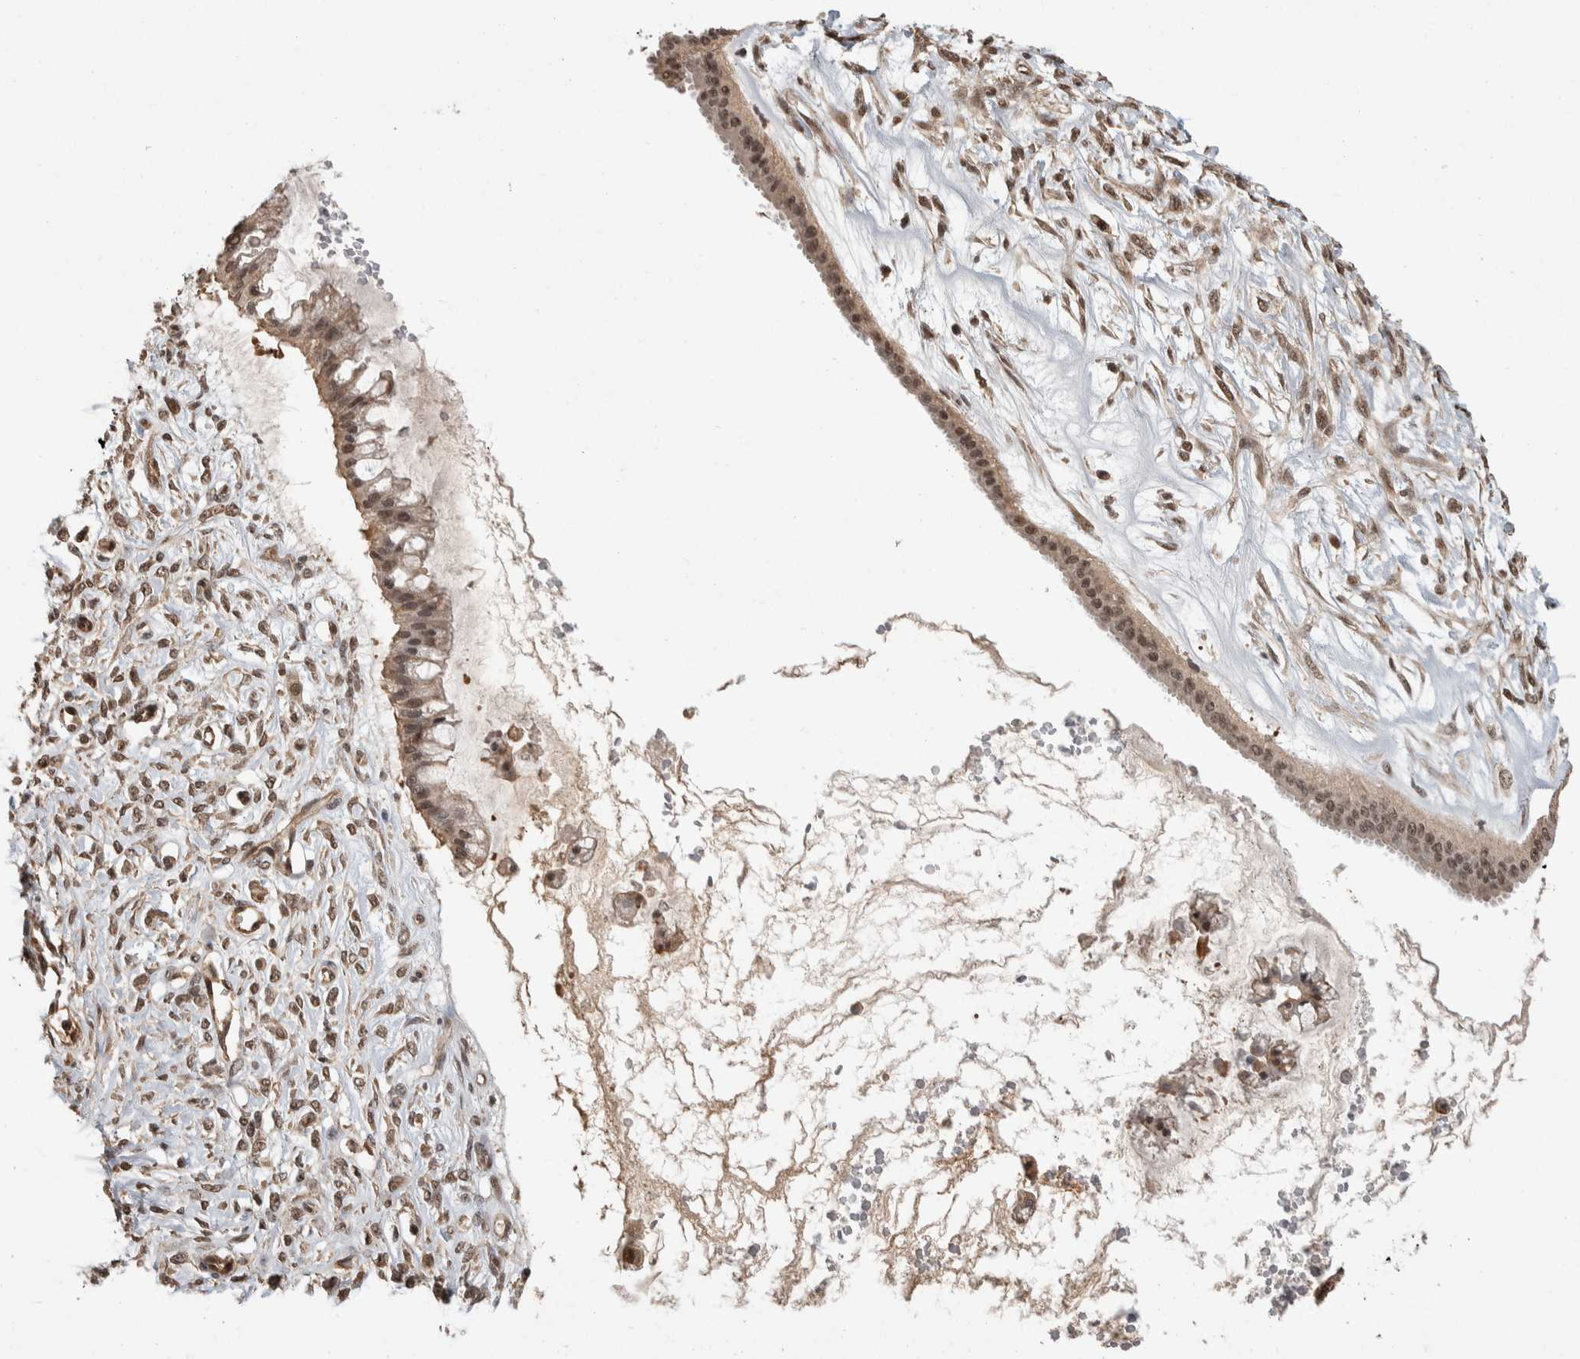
{"staining": {"intensity": "moderate", "quantity": ">75%", "location": "nuclear"}, "tissue": "ovarian cancer", "cell_type": "Tumor cells", "image_type": "cancer", "snomed": [{"axis": "morphology", "description": "Cystadenocarcinoma, mucinous, NOS"}, {"axis": "topography", "description": "Ovary"}], "caption": "High-power microscopy captured an immunohistochemistry (IHC) micrograph of ovarian mucinous cystadenocarcinoma, revealing moderate nuclear expression in about >75% of tumor cells.", "gene": "ZNF592", "patient": {"sex": "female", "age": 73}}